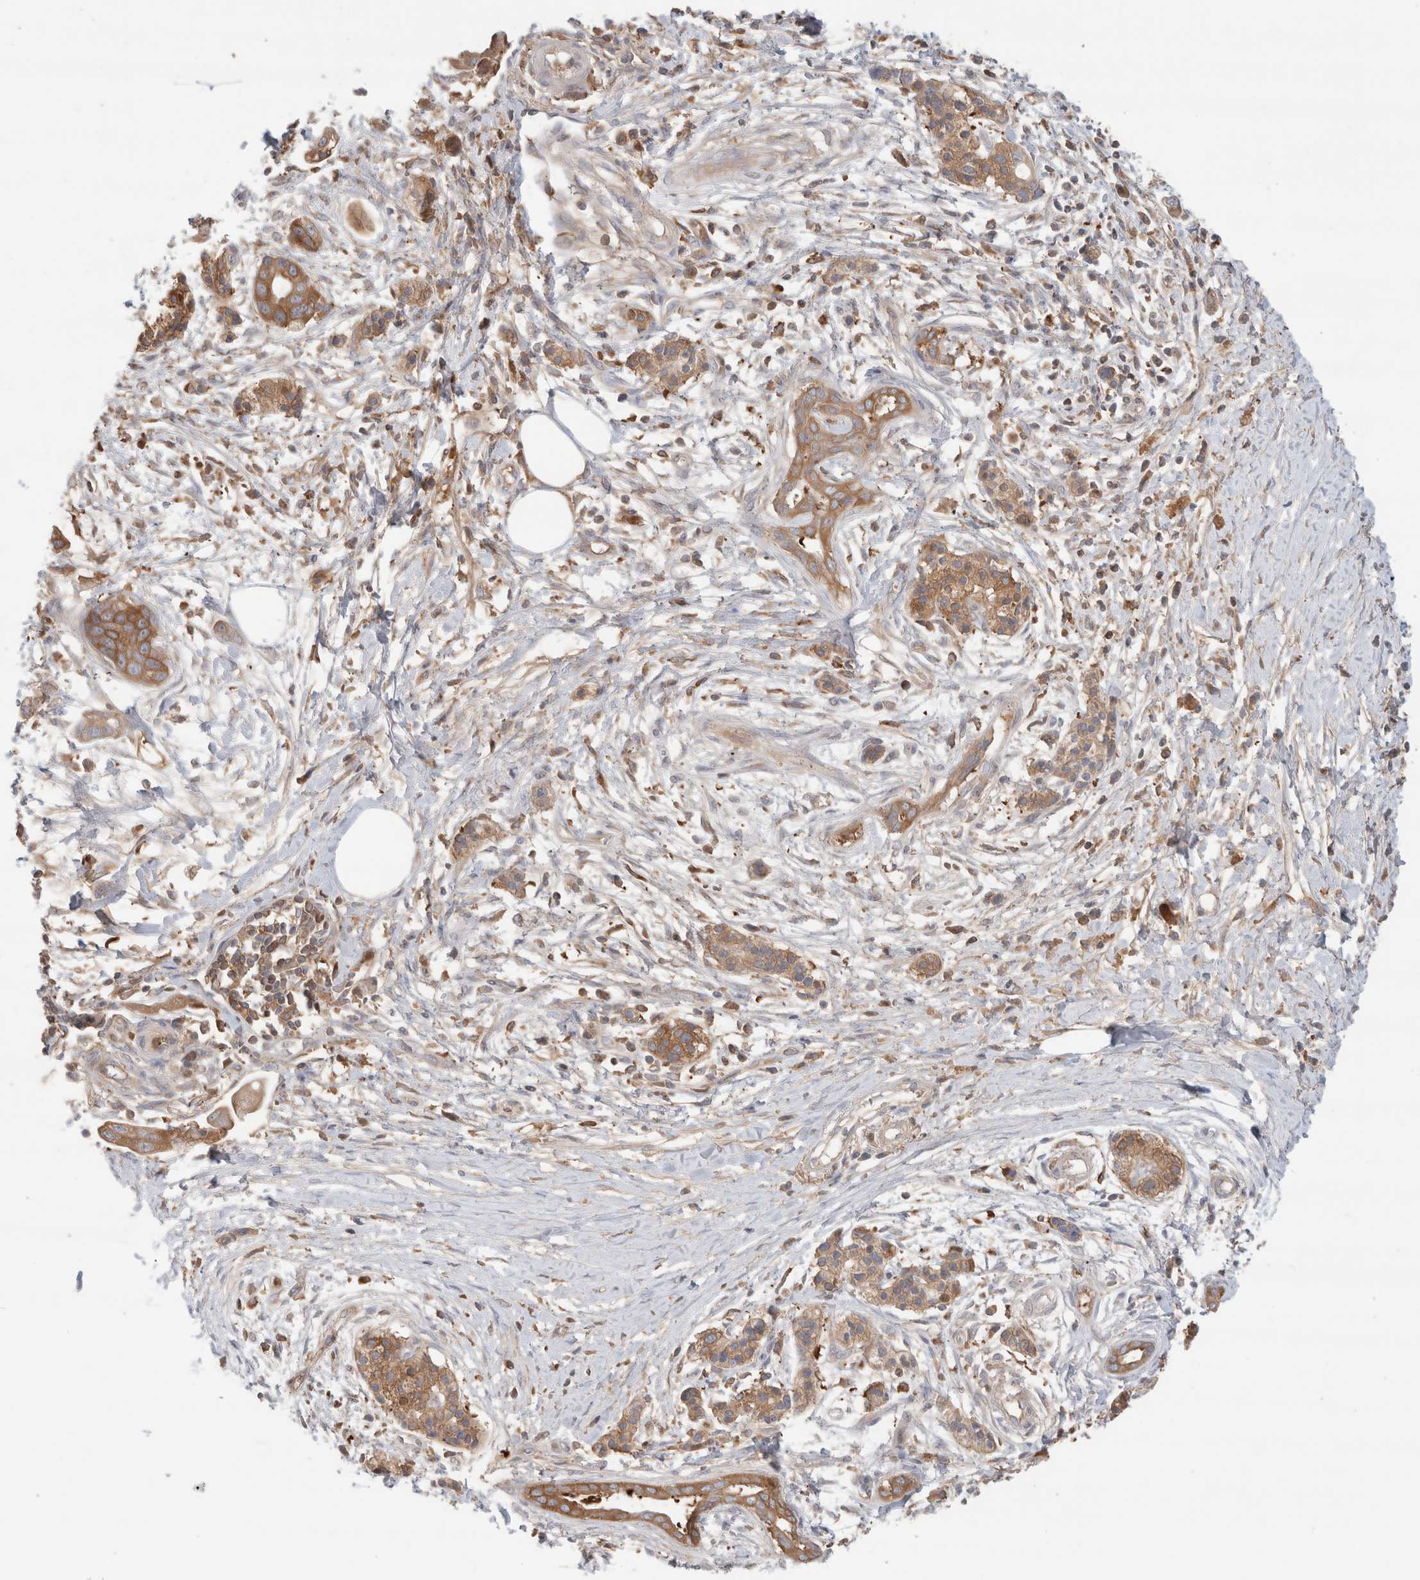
{"staining": {"intensity": "moderate", "quantity": ">75%", "location": "cytoplasmic/membranous"}, "tissue": "pancreatic cancer", "cell_type": "Tumor cells", "image_type": "cancer", "snomed": [{"axis": "morphology", "description": "Adenocarcinoma, NOS"}, {"axis": "topography", "description": "Pancreas"}], "caption": "Approximately >75% of tumor cells in human adenocarcinoma (pancreatic) reveal moderate cytoplasmic/membranous protein staining as visualized by brown immunohistochemical staining.", "gene": "KLHL14", "patient": {"sex": "male", "age": 59}}